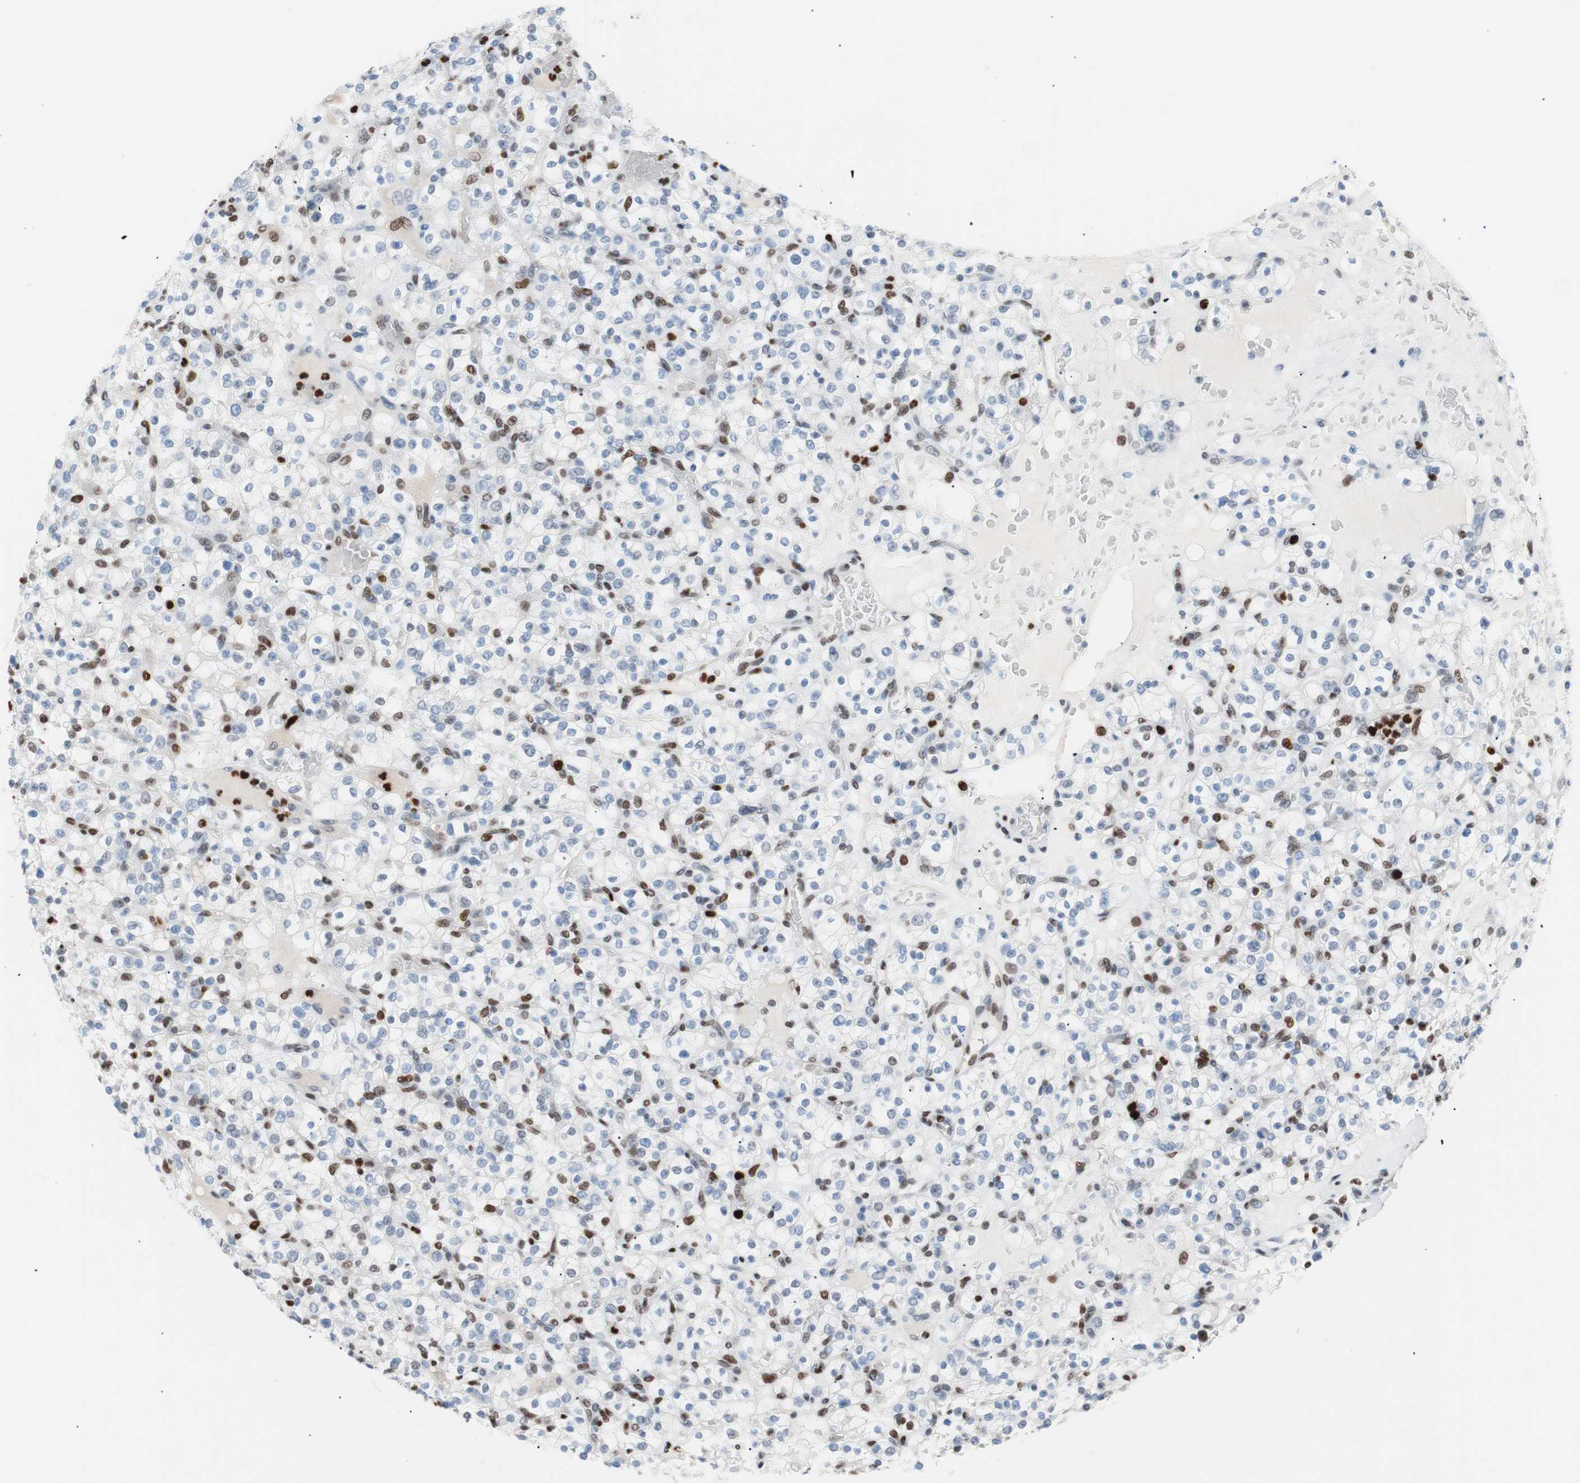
{"staining": {"intensity": "moderate", "quantity": "<25%", "location": "nuclear"}, "tissue": "renal cancer", "cell_type": "Tumor cells", "image_type": "cancer", "snomed": [{"axis": "morphology", "description": "Normal tissue, NOS"}, {"axis": "morphology", "description": "Adenocarcinoma, NOS"}, {"axis": "topography", "description": "Kidney"}], "caption": "DAB immunohistochemical staining of adenocarcinoma (renal) demonstrates moderate nuclear protein positivity in about <25% of tumor cells. Using DAB (3,3'-diaminobenzidine) (brown) and hematoxylin (blue) stains, captured at high magnification using brightfield microscopy.", "gene": "CEBPB", "patient": {"sex": "female", "age": 72}}